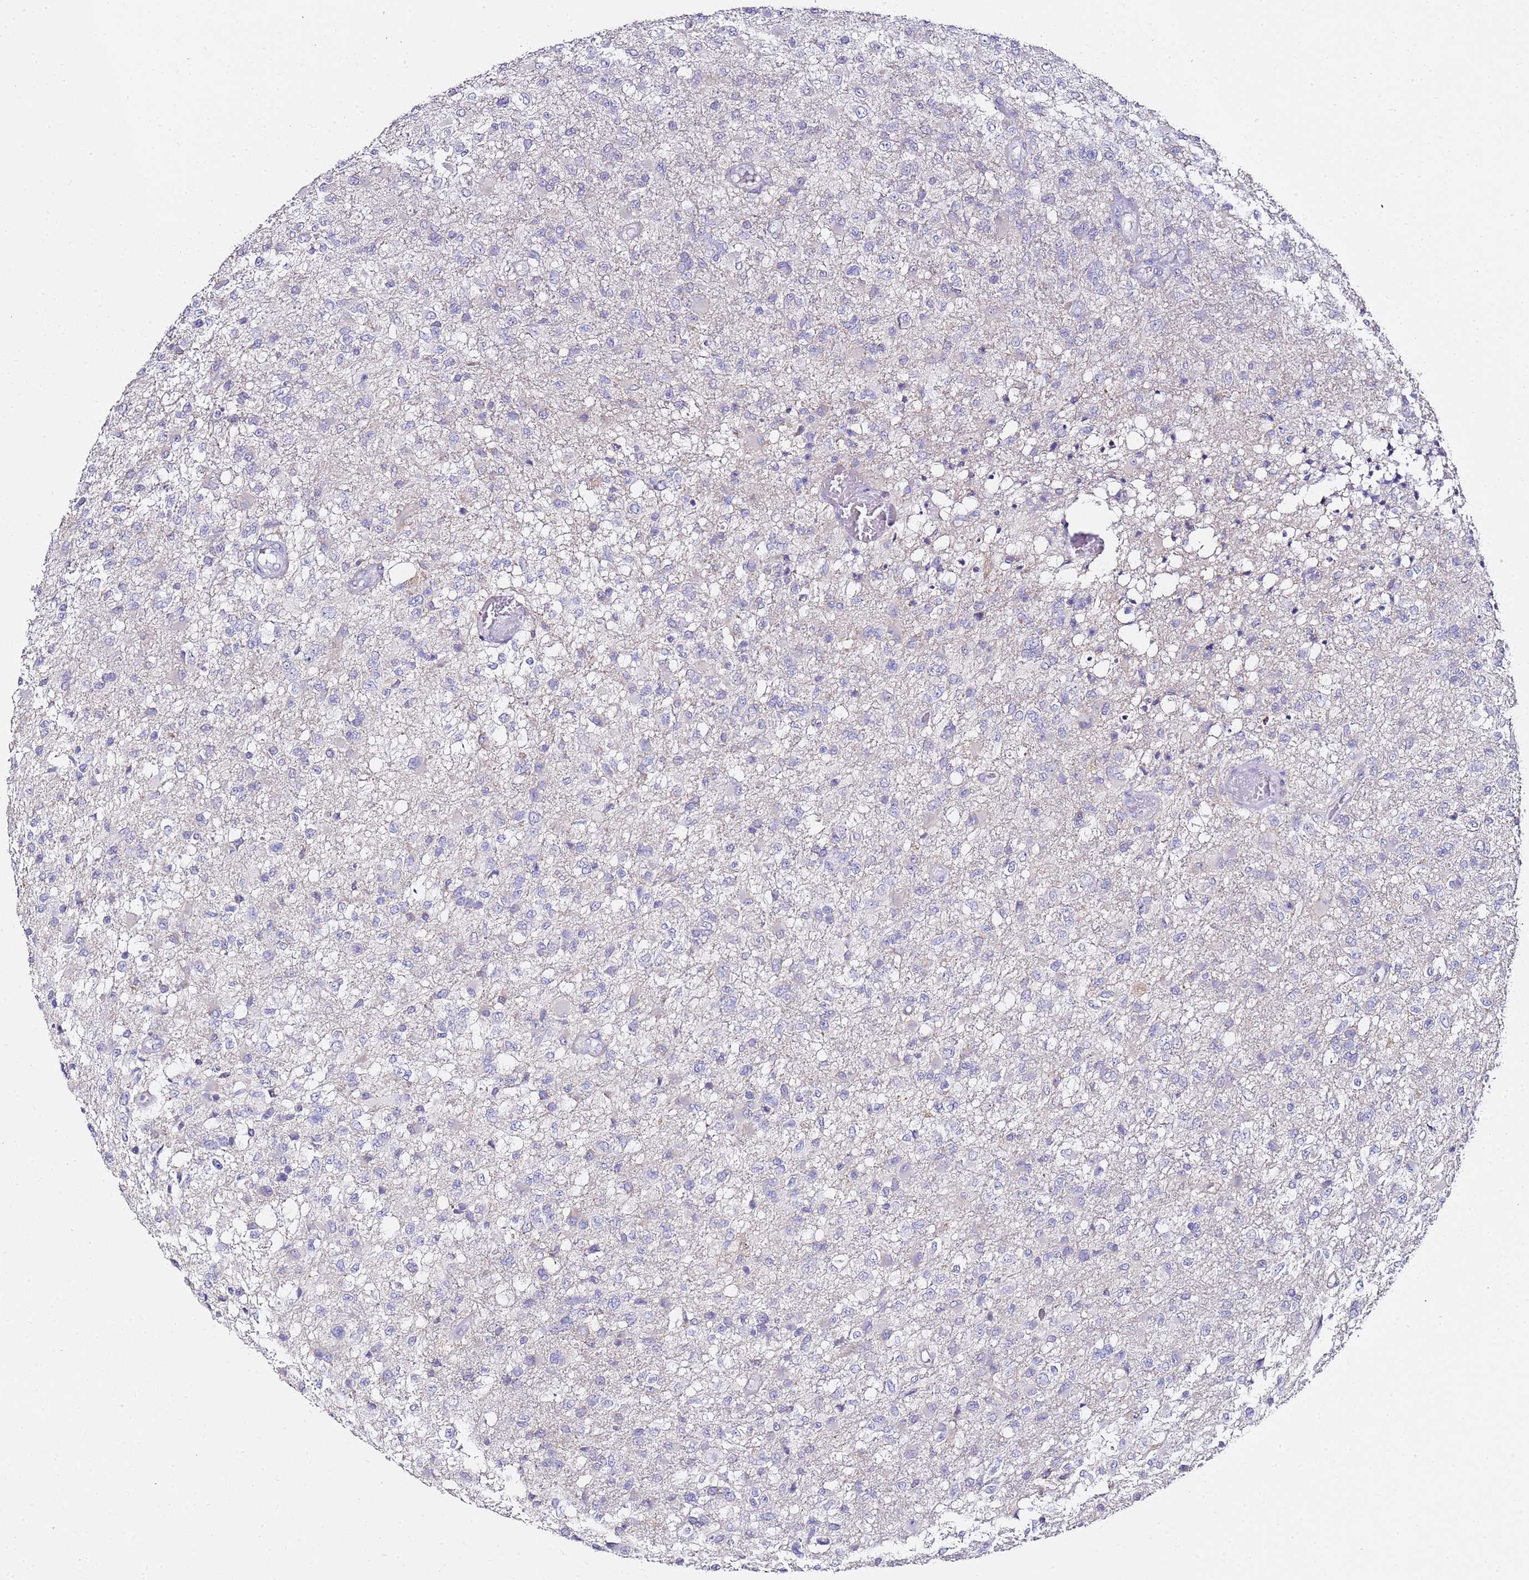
{"staining": {"intensity": "negative", "quantity": "none", "location": "none"}, "tissue": "glioma", "cell_type": "Tumor cells", "image_type": "cancer", "snomed": [{"axis": "morphology", "description": "Glioma, malignant, High grade"}, {"axis": "topography", "description": "Brain"}], "caption": "The photomicrograph exhibits no significant positivity in tumor cells of malignant glioma (high-grade).", "gene": "MYBPC3", "patient": {"sex": "female", "age": 74}}